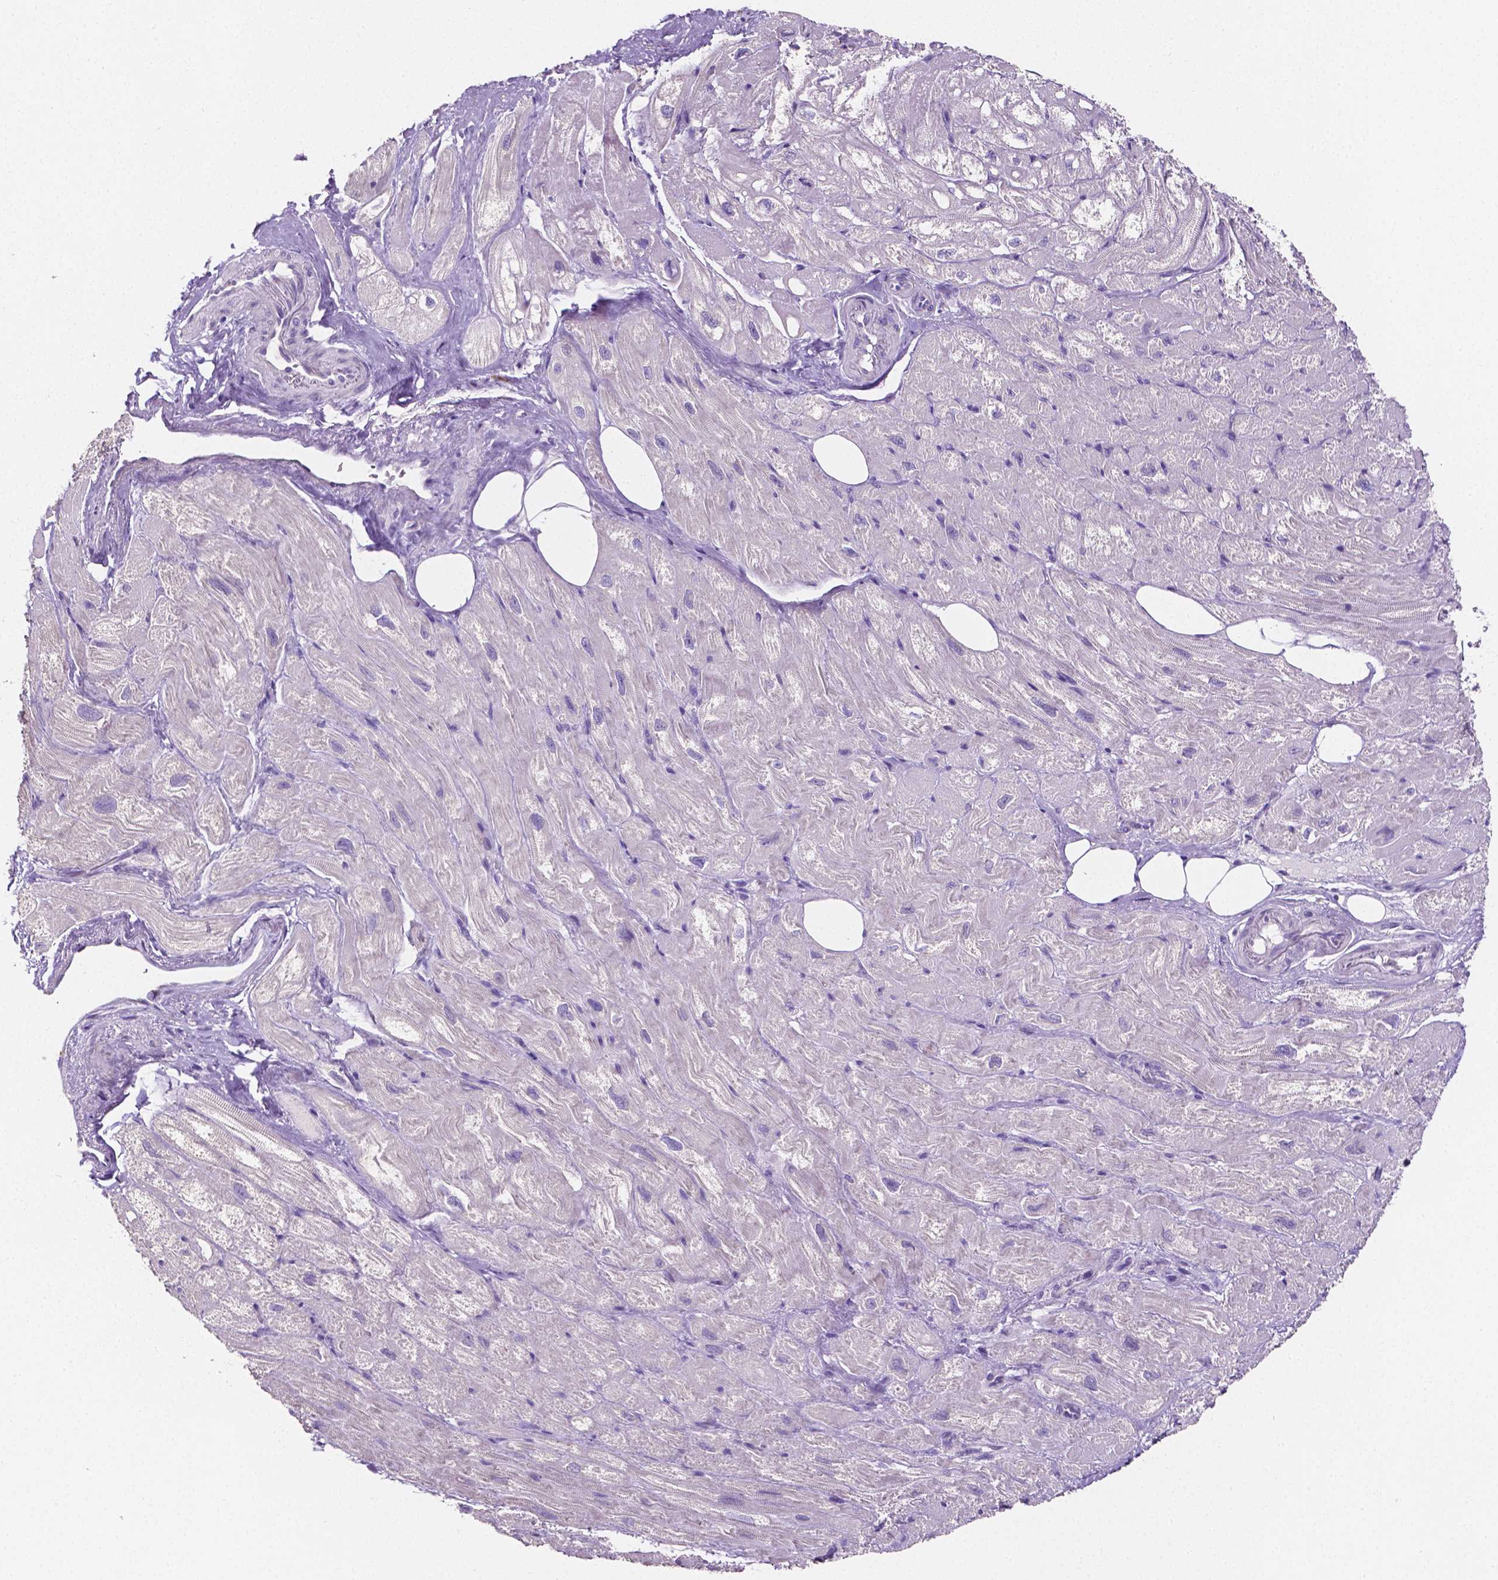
{"staining": {"intensity": "negative", "quantity": "none", "location": "none"}, "tissue": "heart muscle", "cell_type": "Cardiomyocytes", "image_type": "normal", "snomed": [{"axis": "morphology", "description": "Normal tissue, NOS"}, {"axis": "topography", "description": "Heart"}], "caption": "This is an IHC photomicrograph of benign human heart muscle. There is no staining in cardiomyocytes.", "gene": "SLC22A2", "patient": {"sex": "female", "age": 69}}